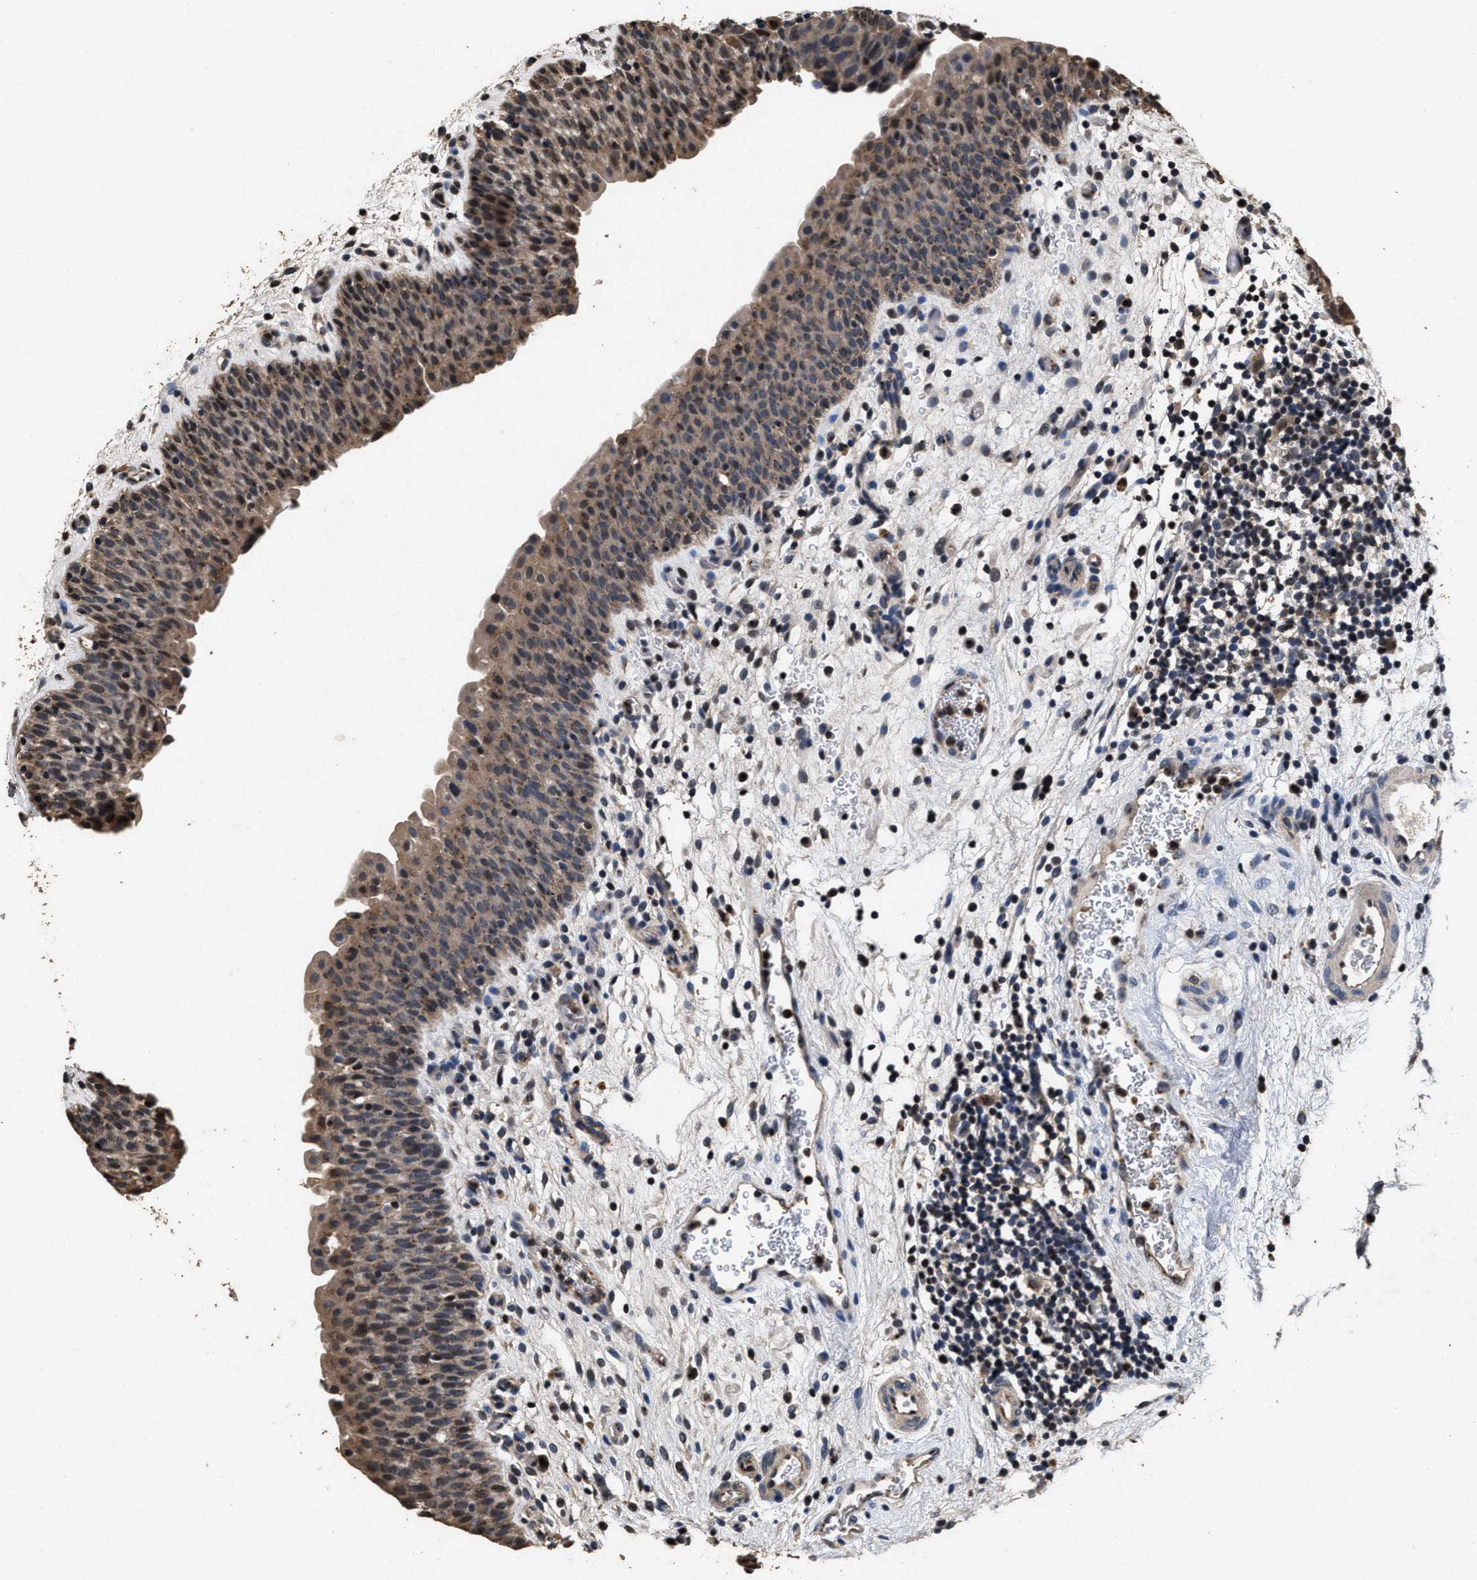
{"staining": {"intensity": "moderate", "quantity": ">75%", "location": "cytoplasmic/membranous"}, "tissue": "urinary bladder", "cell_type": "Urothelial cells", "image_type": "normal", "snomed": [{"axis": "morphology", "description": "Normal tissue, NOS"}, {"axis": "topography", "description": "Urinary bladder"}], "caption": "This micrograph reveals IHC staining of normal urinary bladder, with medium moderate cytoplasmic/membranous positivity in about >75% of urothelial cells.", "gene": "TPST2", "patient": {"sex": "male", "age": 37}}